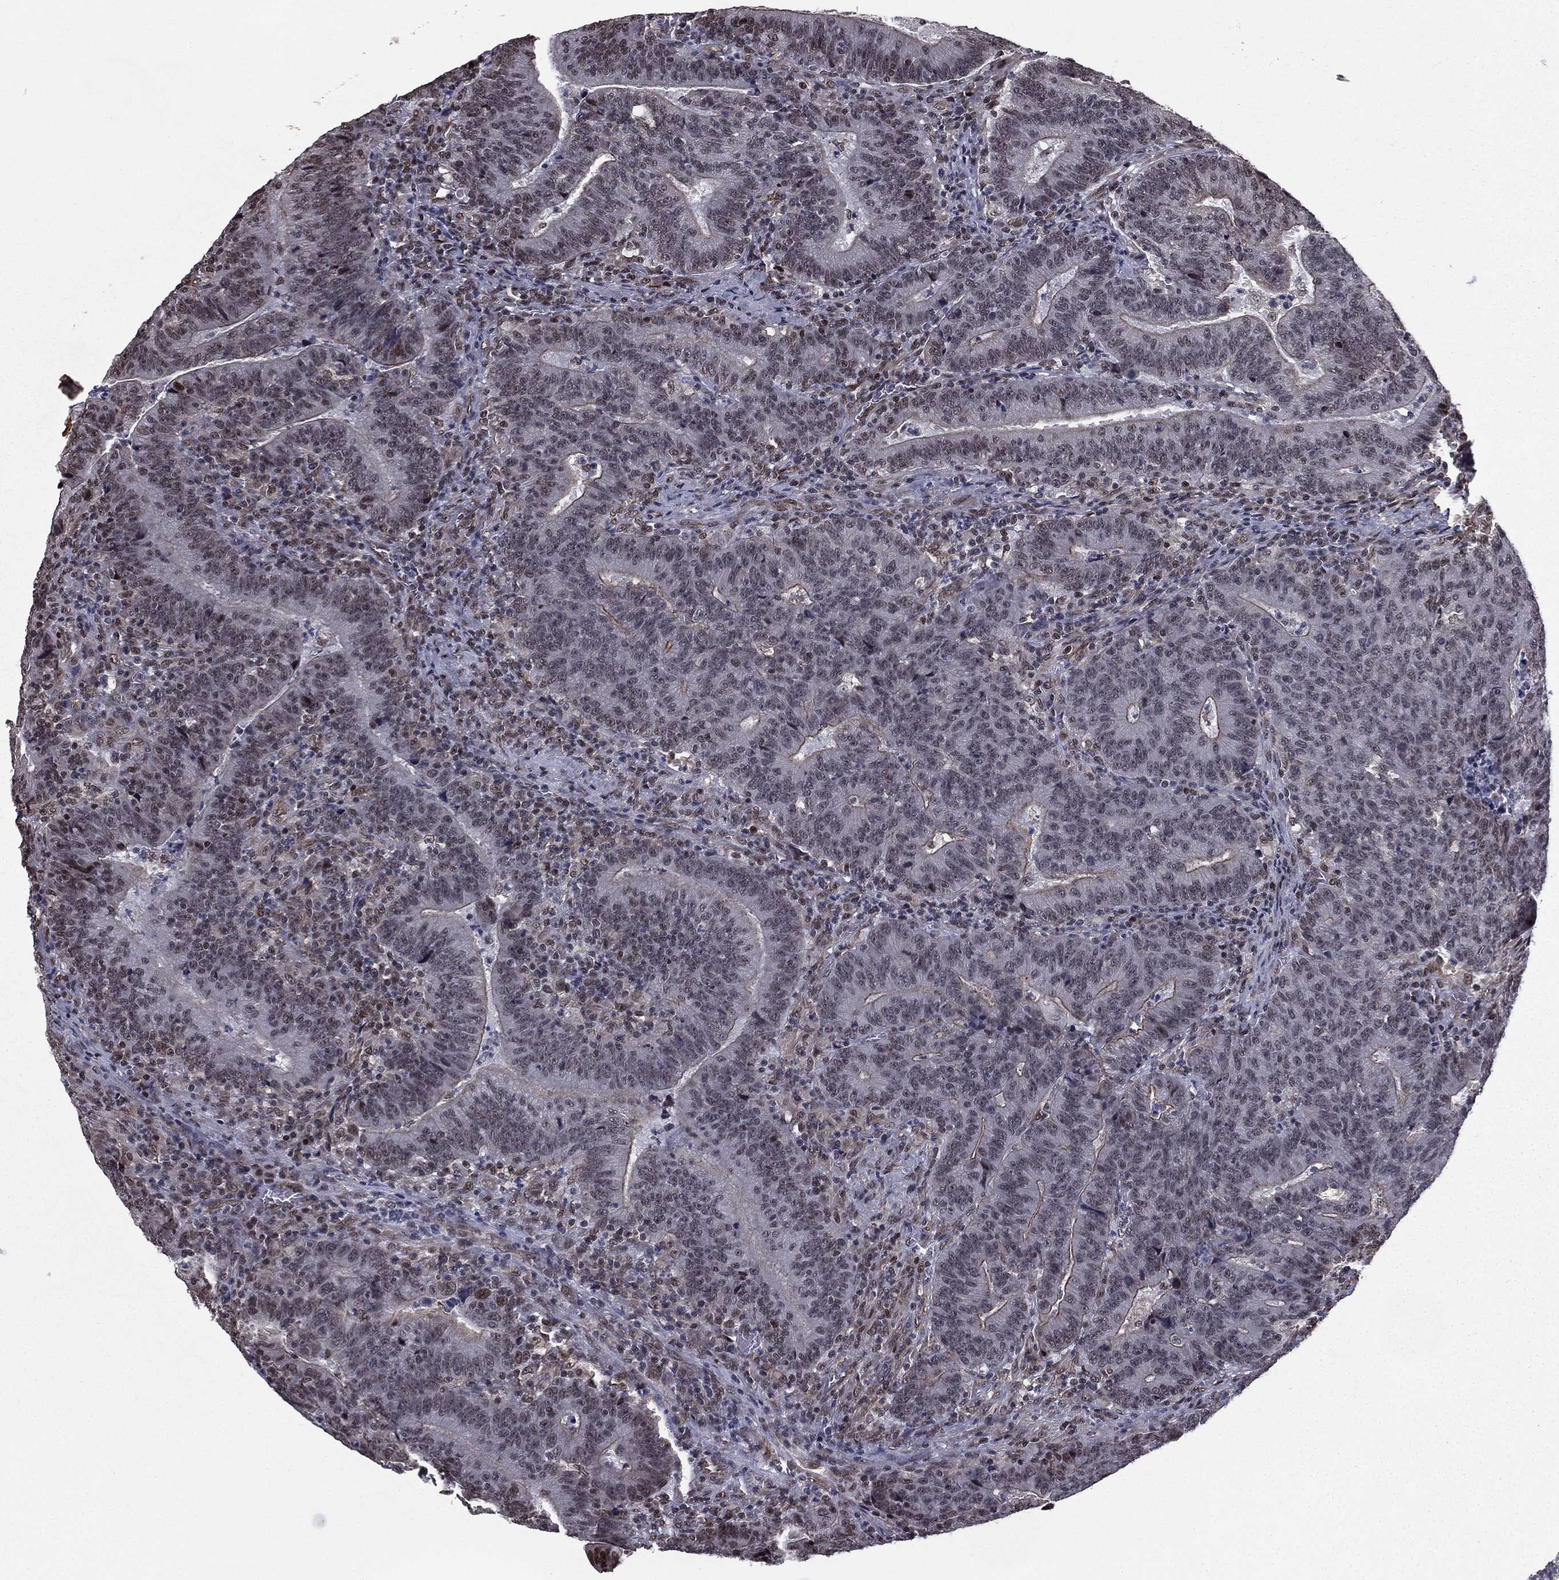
{"staining": {"intensity": "weak", "quantity": "<25%", "location": "cytoplasmic/membranous"}, "tissue": "colorectal cancer", "cell_type": "Tumor cells", "image_type": "cancer", "snomed": [{"axis": "morphology", "description": "Adenocarcinoma, NOS"}, {"axis": "topography", "description": "Colon"}], "caption": "Tumor cells are negative for brown protein staining in colorectal cancer.", "gene": "RARB", "patient": {"sex": "female", "age": 75}}